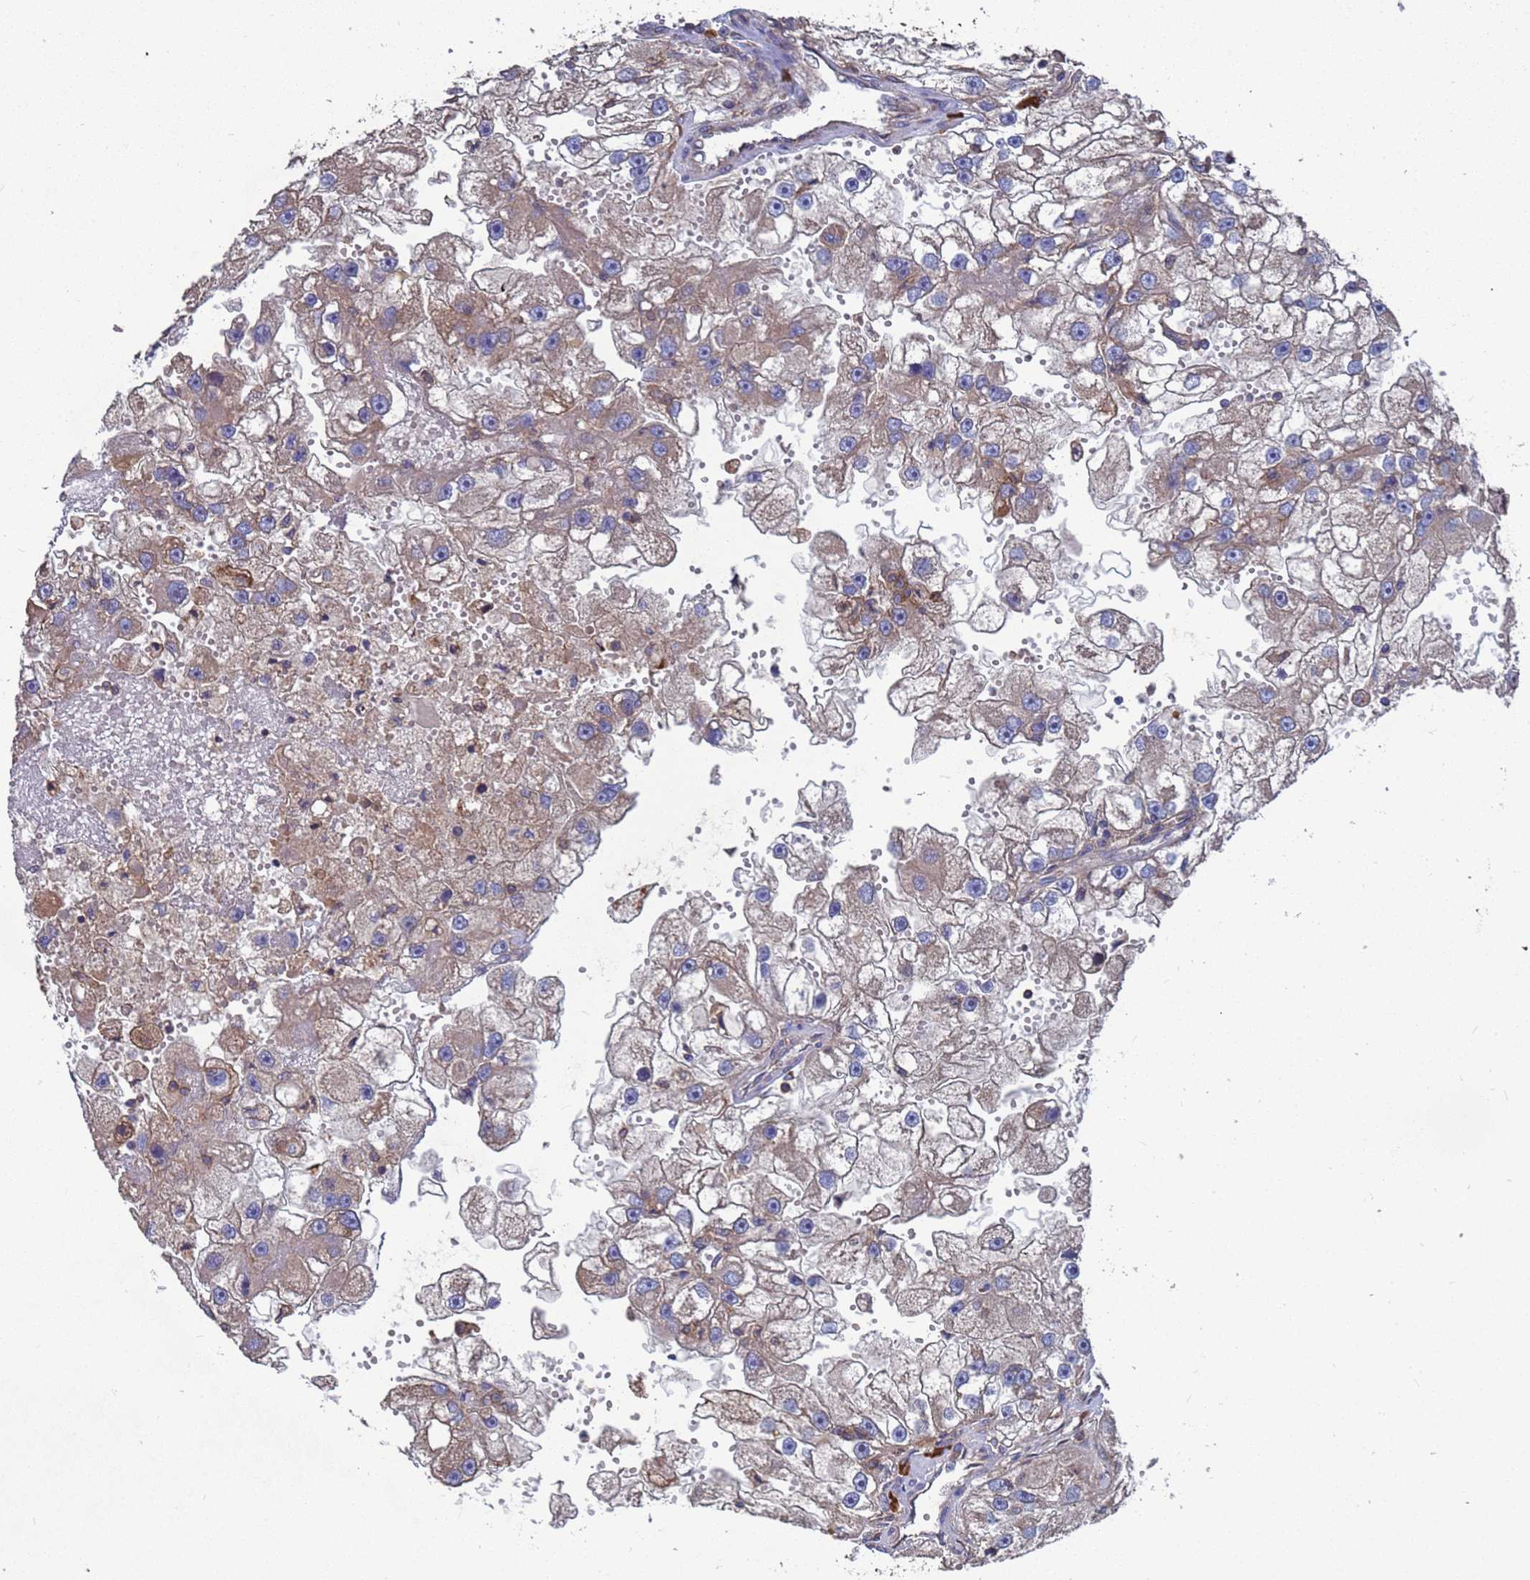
{"staining": {"intensity": "weak", "quantity": "25%-75%", "location": "cytoplasmic/membranous"}, "tissue": "renal cancer", "cell_type": "Tumor cells", "image_type": "cancer", "snomed": [{"axis": "morphology", "description": "Adenocarcinoma, NOS"}, {"axis": "topography", "description": "Kidney"}], "caption": "This micrograph displays IHC staining of human renal adenocarcinoma, with low weak cytoplasmic/membranous positivity in approximately 25%-75% of tumor cells.", "gene": "PYCR1", "patient": {"sex": "male", "age": 63}}